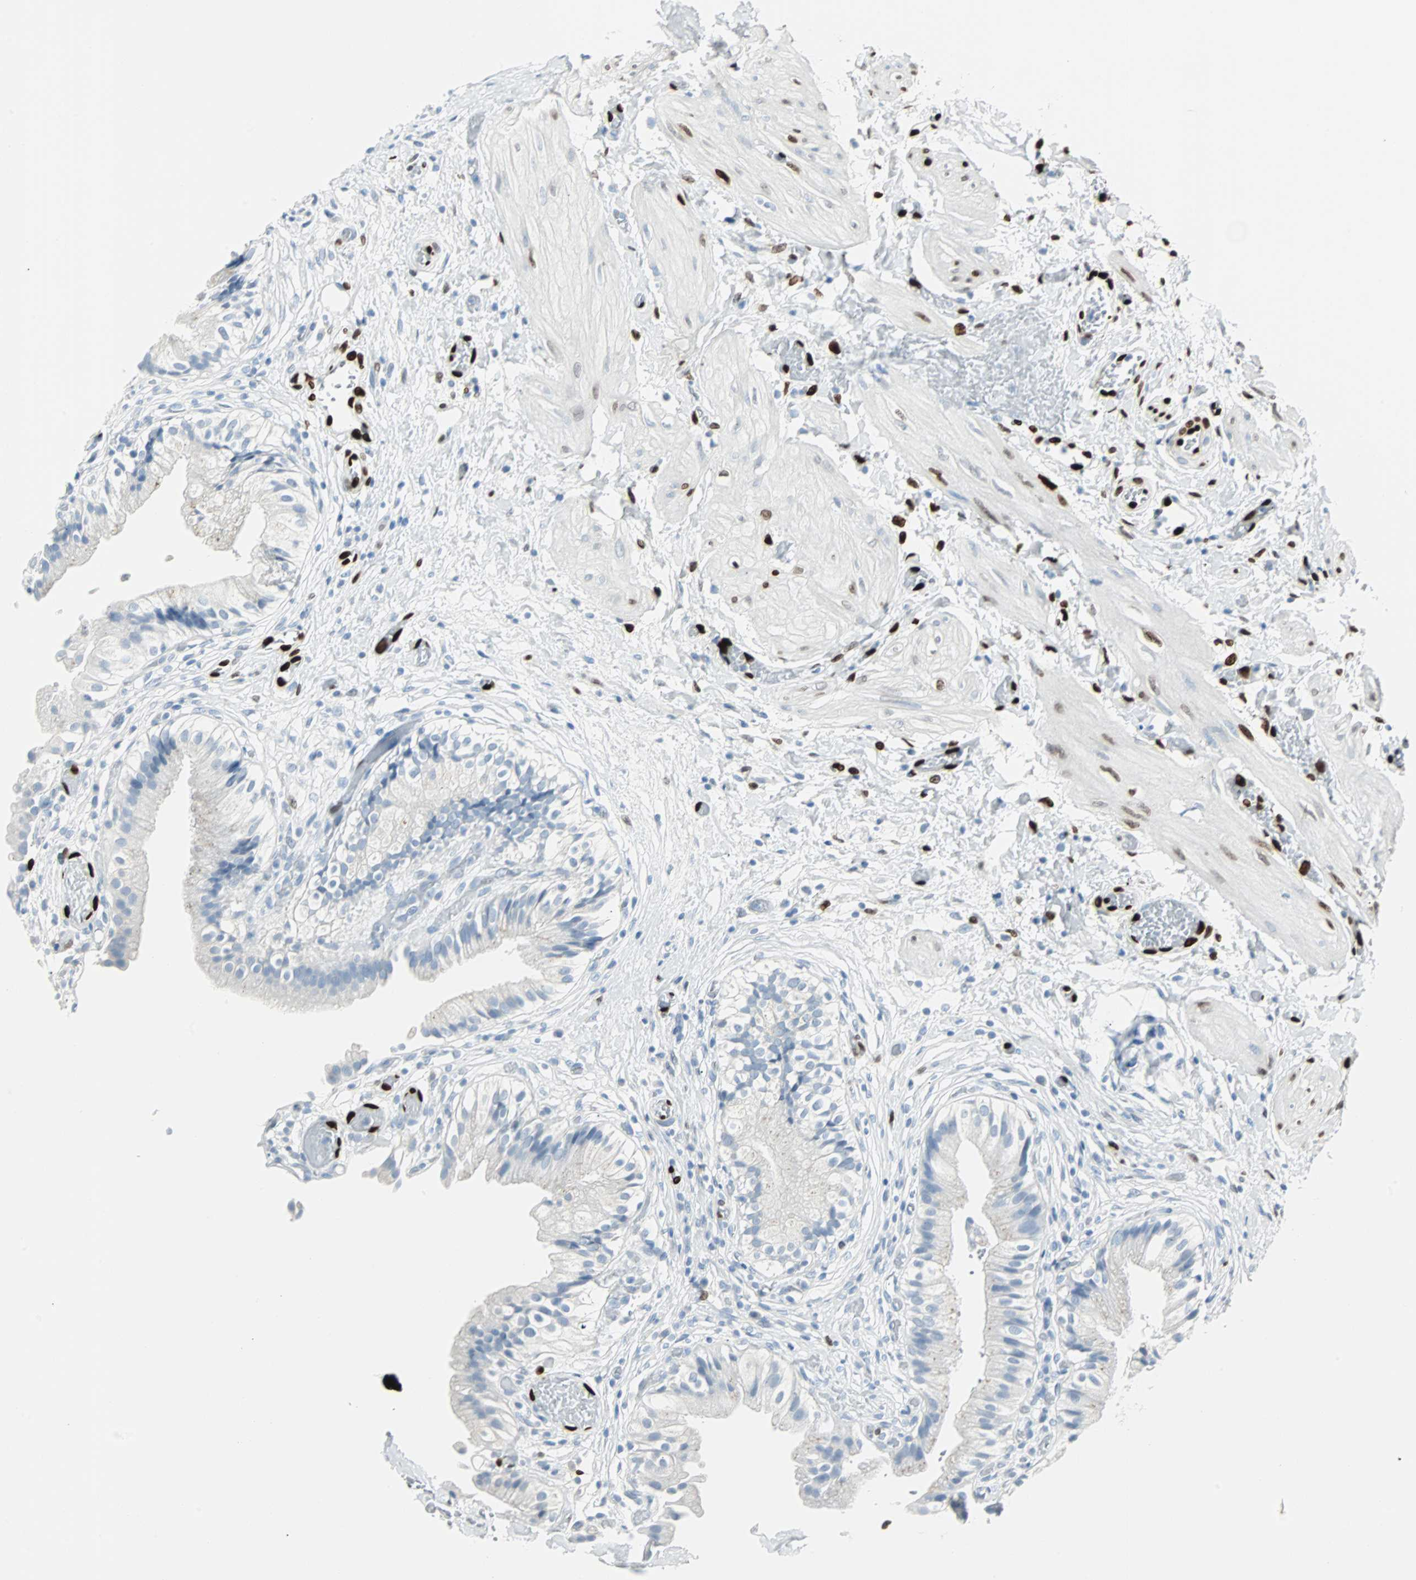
{"staining": {"intensity": "negative", "quantity": "none", "location": "none"}, "tissue": "gallbladder", "cell_type": "Glandular cells", "image_type": "normal", "snomed": [{"axis": "morphology", "description": "Normal tissue, NOS"}, {"axis": "topography", "description": "Gallbladder"}], "caption": "High power microscopy photomicrograph of an immunohistochemistry (IHC) photomicrograph of benign gallbladder, revealing no significant positivity in glandular cells.", "gene": "IL33", "patient": {"sex": "male", "age": 65}}